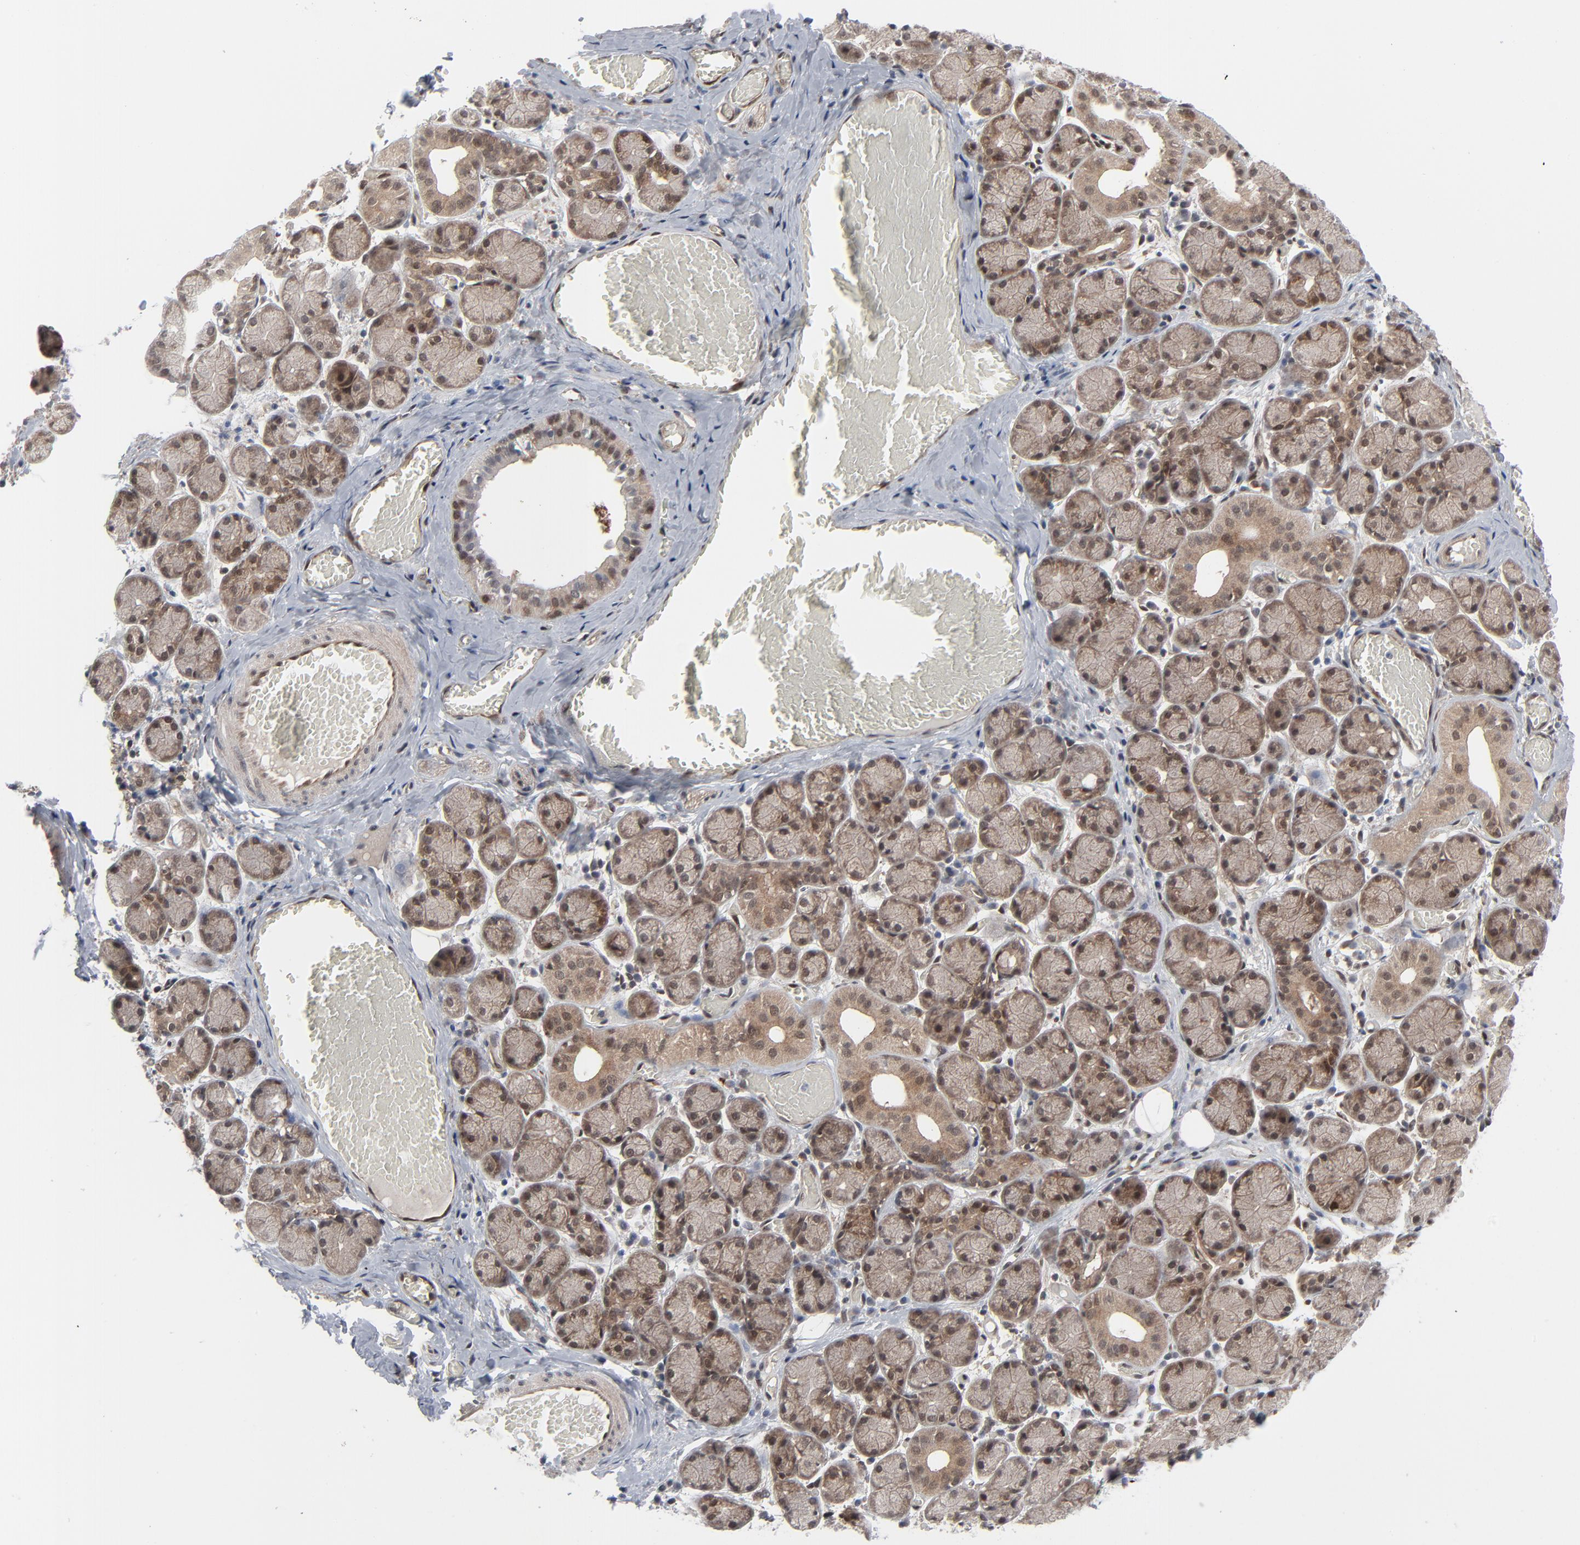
{"staining": {"intensity": "moderate", "quantity": ">75%", "location": "cytoplasmic/membranous,nuclear"}, "tissue": "salivary gland", "cell_type": "Glandular cells", "image_type": "normal", "snomed": [{"axis": "morphology", "description": "Normal tissue, NOS"}, {"axis": "topography", "description": "Salivary gland"}], "caption": "A micrograph of human salivary gland stained for a protein demonstrates moderate cytoplasmic/membranous,nuclear brown staining in glandular cells. Nuclei are stained in blue.", "gene": "AKT1", "patient": {"sex": "female", "age": 24}}